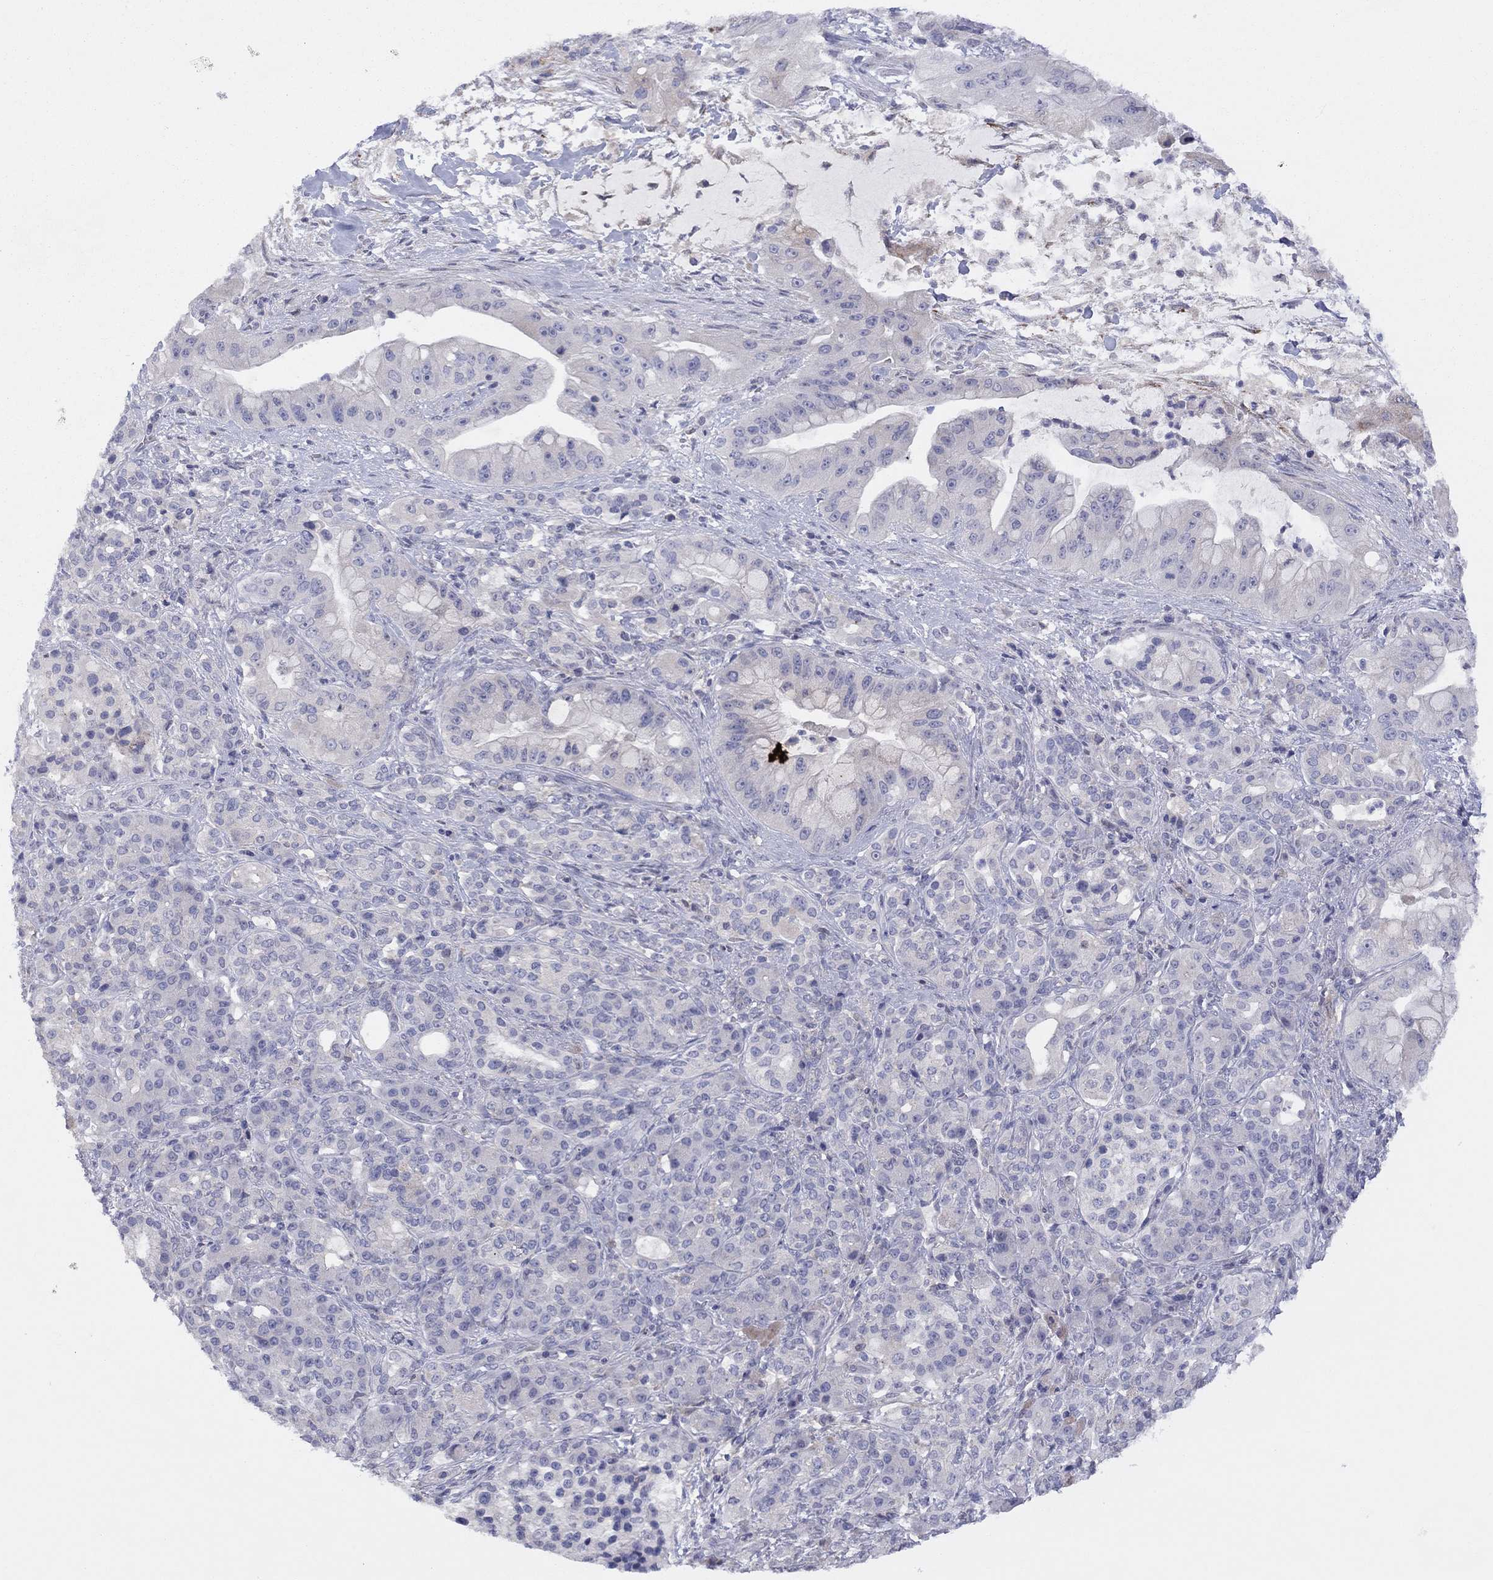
{"staining": {"intensity": "weak", "quantity": "<25%", "location": "cytoplasmic/membranous"}, "tissue": "pancreatic cancer", "cell_type": "Tumor cells", "image_type": "cancer", "snomed": [{"axis": "morphology", "description": "Normal tissue, NOS"}, {"axis": "morphology", "description": "Inflammation, NOS"}, {"axis": "morphology", "description": "Adenocarcinoma, NOS"}, {"axis": "topography", "description": "Pancreas"}], "caption": "High magnification brightfield microscopy of pancreatic cancer (adenocarcinoma) stained with DAB (3,3'-diaminobenzidine) (brown) and counterstained with hematoxylin (blue): tumor cells show no significant staining. Brightfield microscopy of IHC stained with DAB (3,3'-diaminobenzidine) (brown) and hematoxylin (blue), captured at high magnification.", "gene": "CYP2B6", "patient": {"sex": "male", "age": 57}}